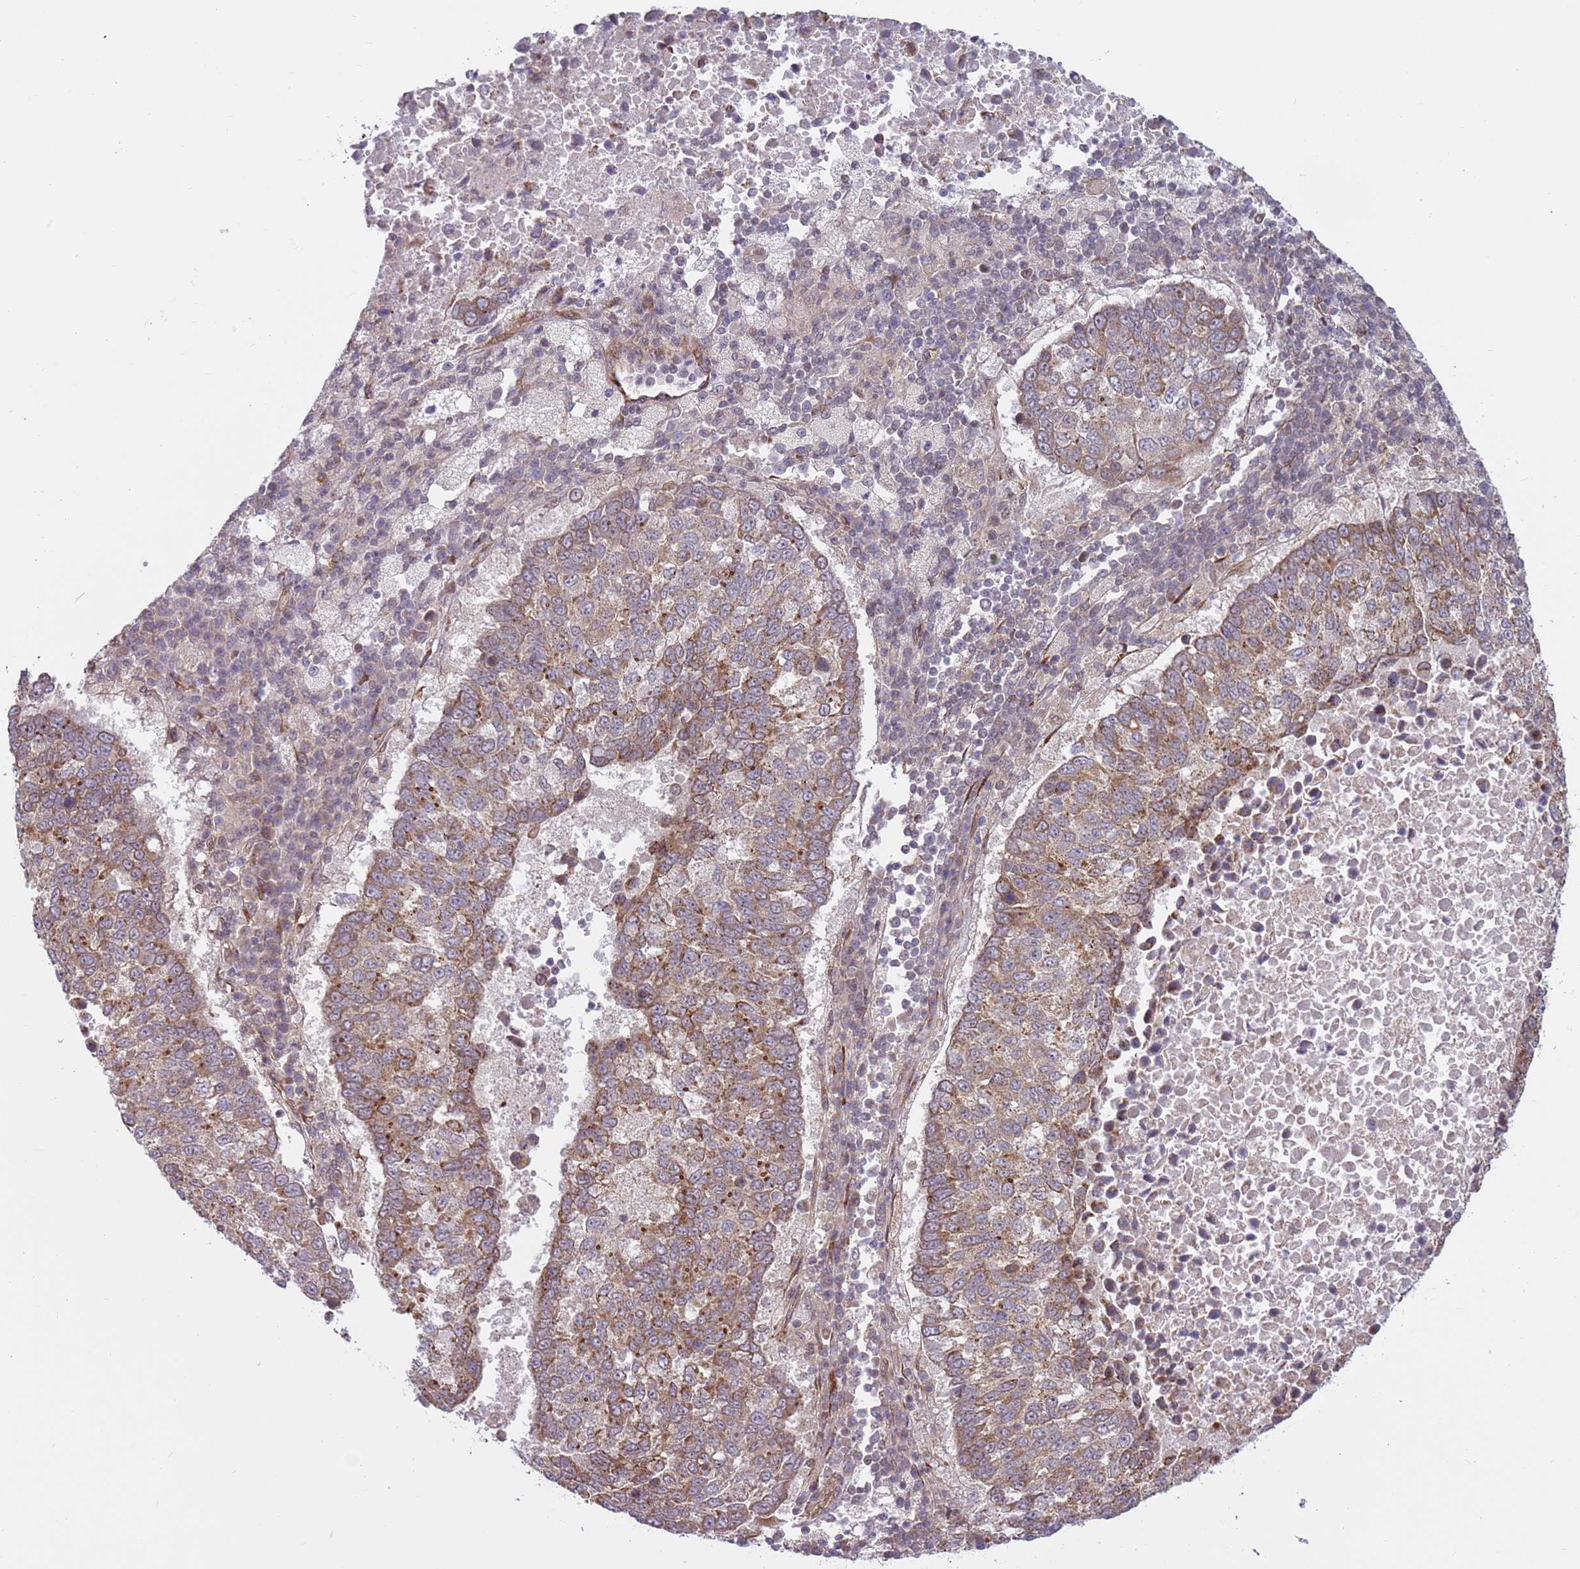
{"staining": {"intensity": "moderate", "quantity": ">75%", "location": "cytoplasmic/membranous"}, "tissue": "lung cancer", "cell_type": "Tumor cells", "image_type": "cancer", "snomed": [{"axis": "morphology", "description": "Squamous cell carcinoma, NOS"}, {"axis": "topography", "description": "Lung"}], "caption": "About >75% of tumor cells in lung cancer demonstrate moderate cytoplasmic/membranous protein expression as visualized by brown immunohistochemical staining.", "gene": "DCAF4", "patient": {"sex": "male", "age": 73}}